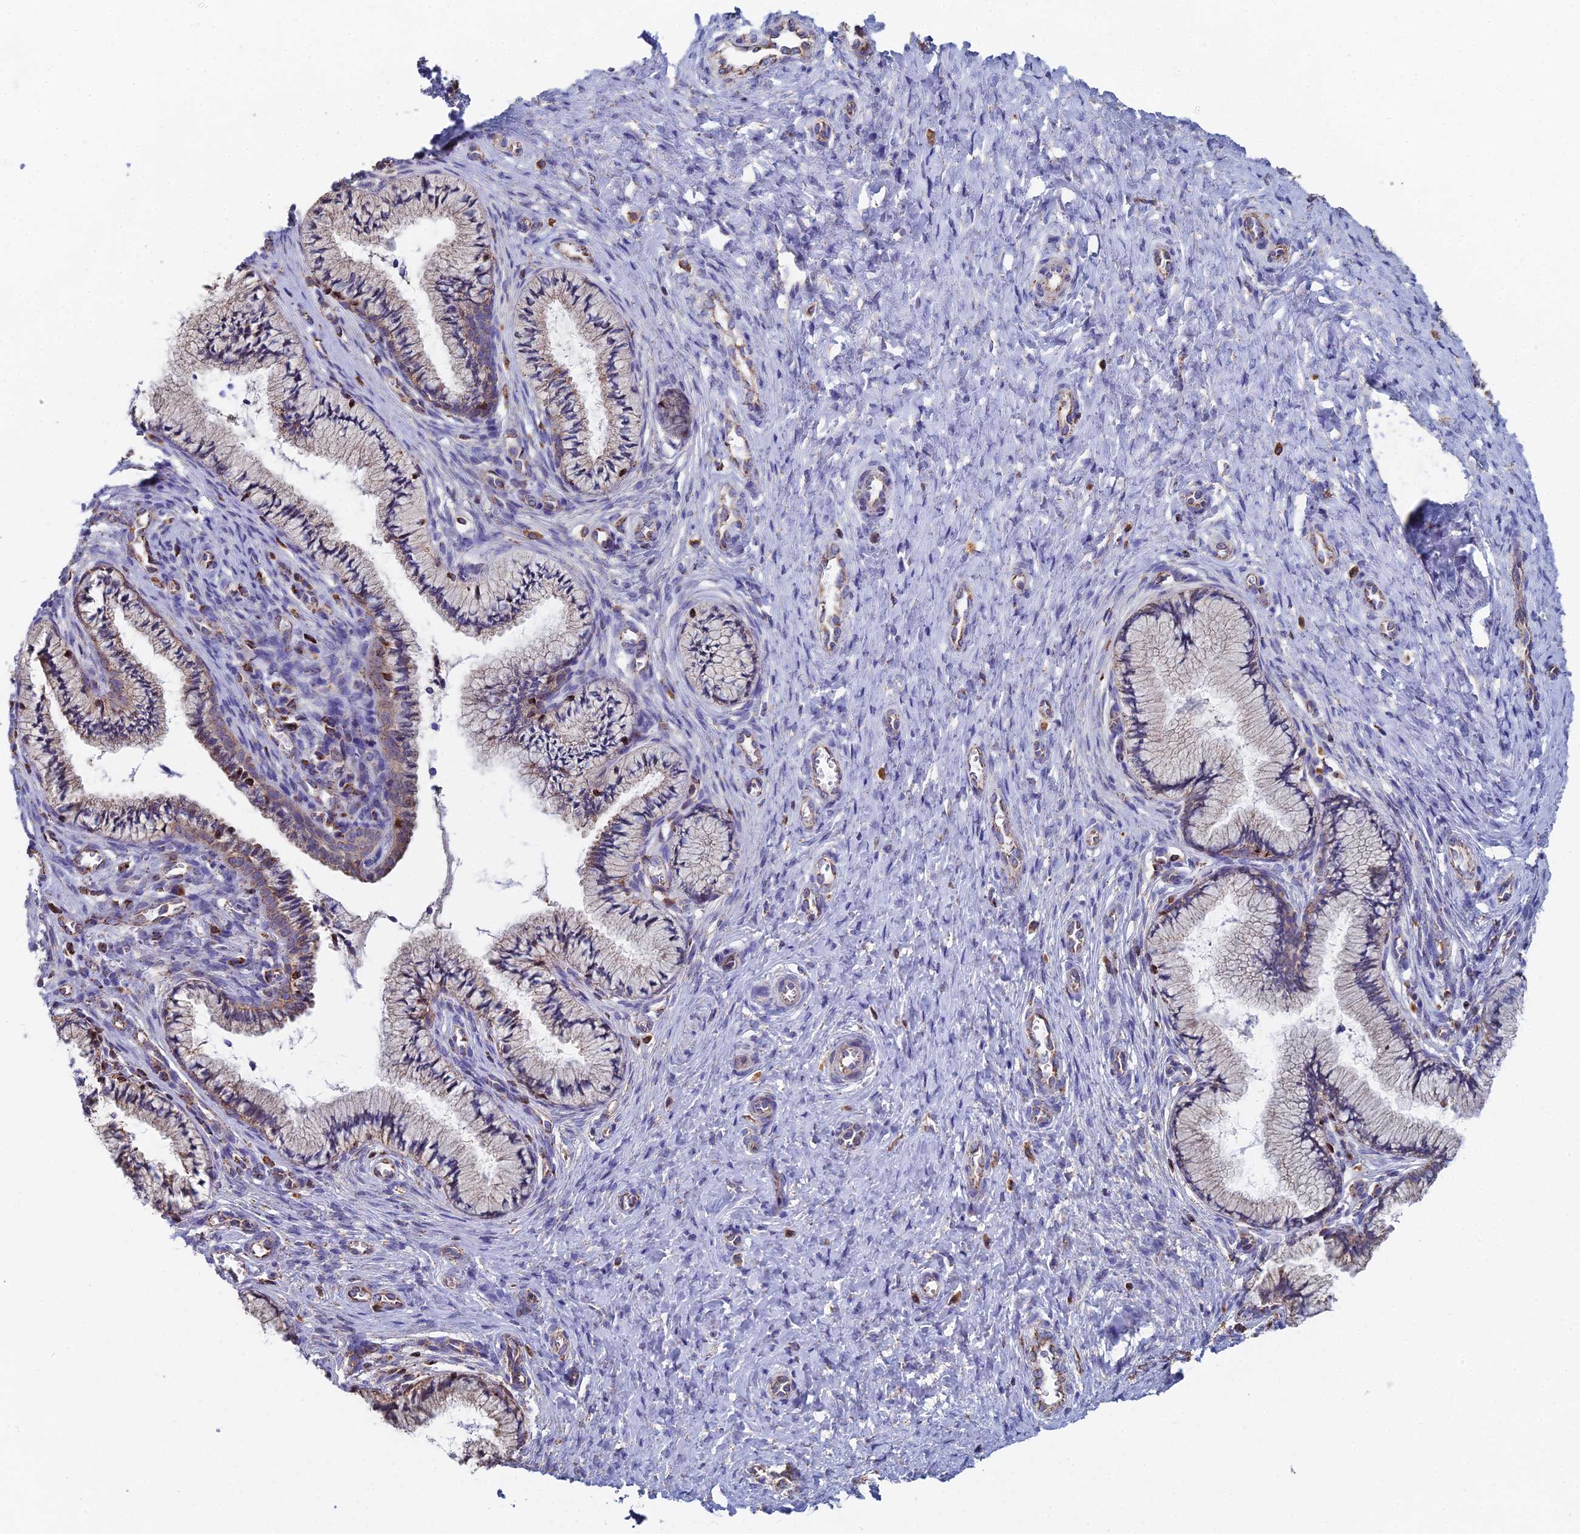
{"staining": {"intensity": "moderate", "quantity": "25%-75%", "location": "cytoplasmic/membranous"}, "tissue": "cervix", "cell_type": "Glandular cells", "image_type": "normal", "snomed": [{"axis": "morphology", "description": "Normal tissue, NOS"}, {"axis": "topography", "description": "Cervix"}], "caption": "Glandular cells demonstrate medium levels of moderate cytoplasmic/membranous expression in approximately 25%-75% of cells in unremarkable human cervix. Using DAB (3,3'-diaminobenzidine) (brown) and hematoxylin (blue) stains, captured at high magnification using brightfield microscopy.", "gene": "SPOCK2", "patient": {"sex": "female", "age": 36}}